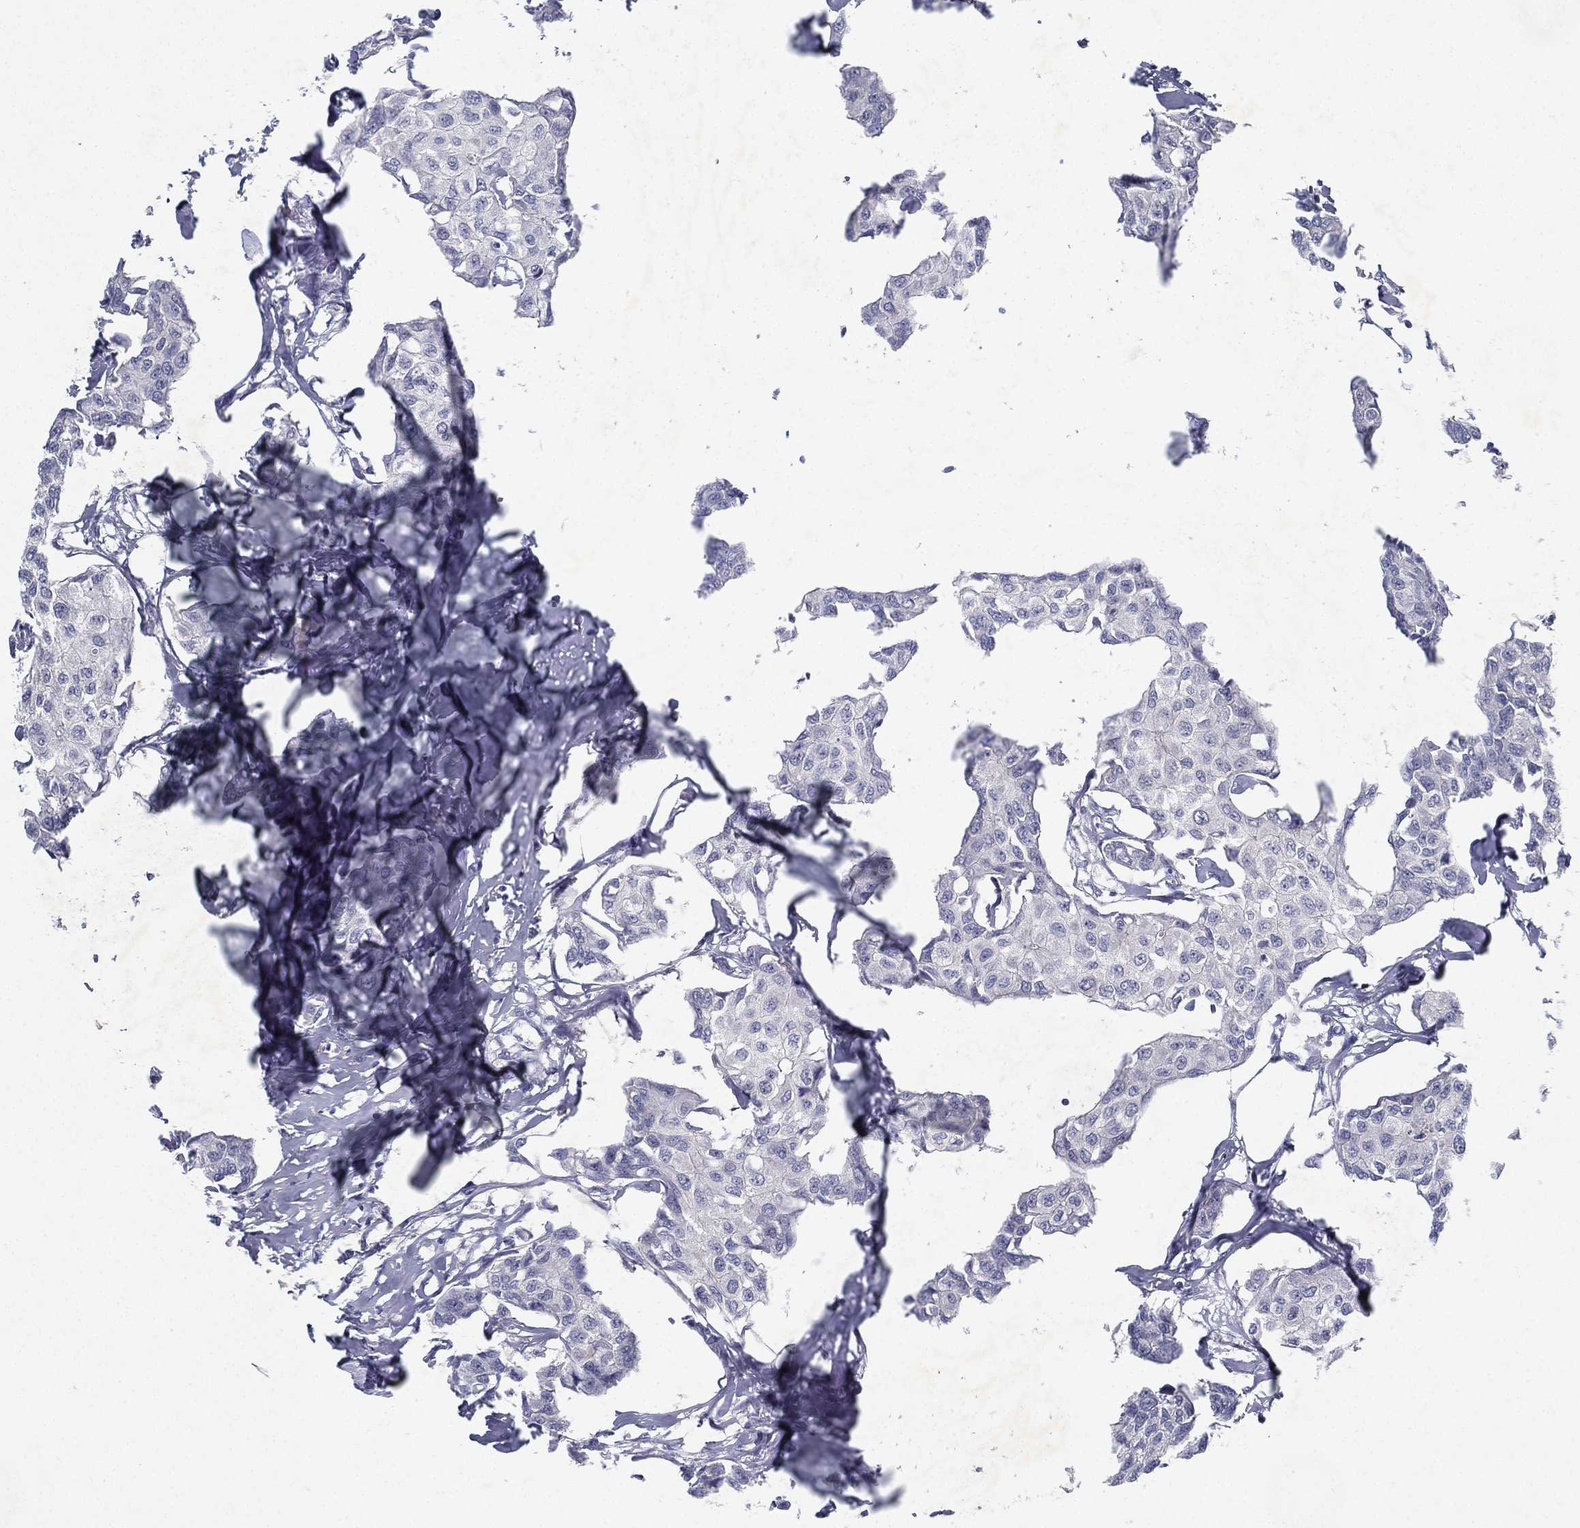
{"staining": {"intensity": "negative", "quantity": "none", "location": "none"}, "tissue": "breast cancer", "cell_type": "Tumor cells", "image_type": "cancer", "snomed": [{"axis": "morphology", "description": "Duct carcinoma"}, {"axis": "topography", "description": "Breast"}], "caption": "A histopathology image of human breast cancer is negative for staining in tumor cells.", "gene": "RGS13", "patient": {"sex": "female", "age": 80}}